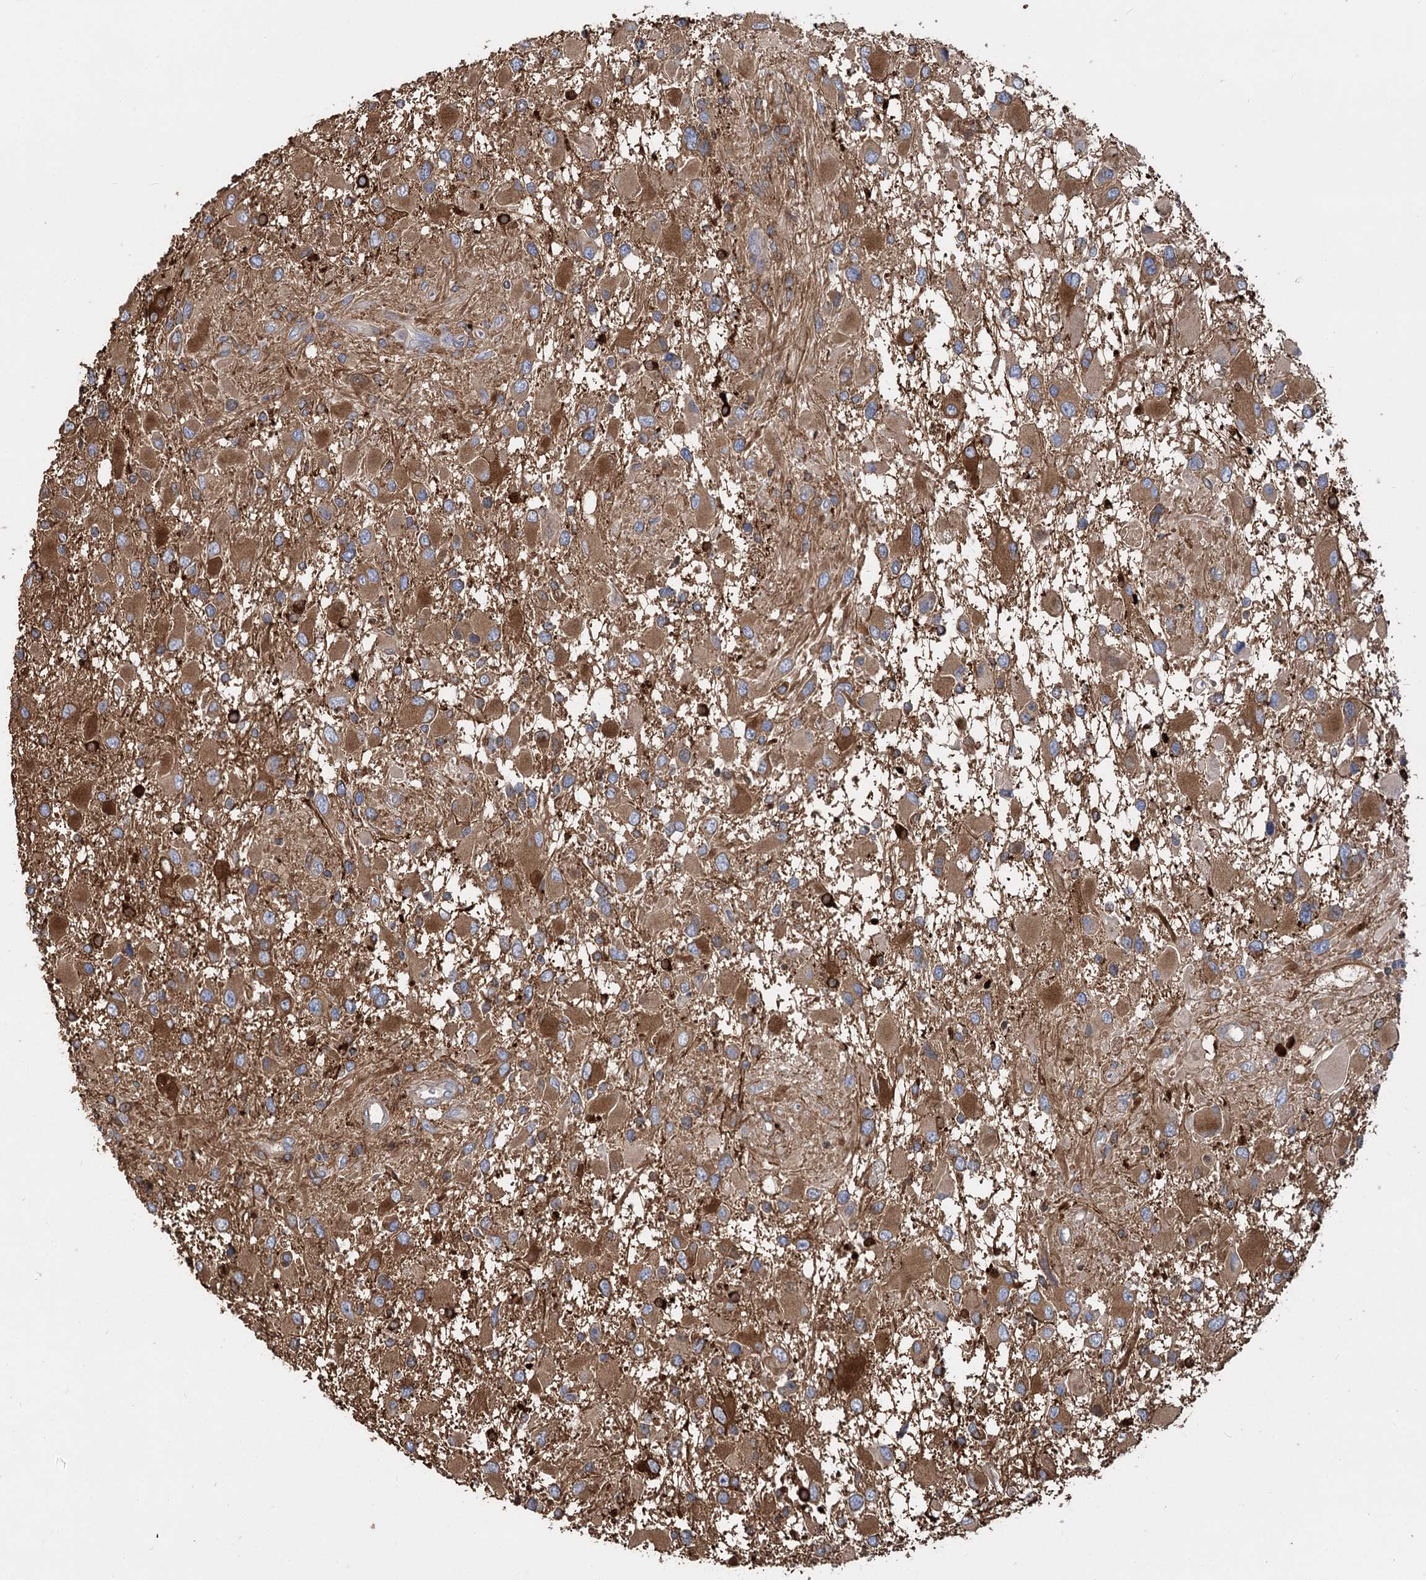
{"staining": {"intensity": "moderate", "quantity": ">75%", "location": "cytoplasmic/membranous"}, "tissue": "glioma", "cell_type": "Tumor cells", "image_type": "cancer", "snomed": [{"axis": "morphology", "description": "Glioma, malignant, High grade"}, {"axis": "topography", "description": "Brain"}], "caption": "Malignant glioma (high-grade) stained with a brown dye demonstrates moderate cytoplasmic/membranous positive positivity in about >75% of tumor cells.", "gene": "GUSB", "patient": {"sex": "male", "age": 53}}